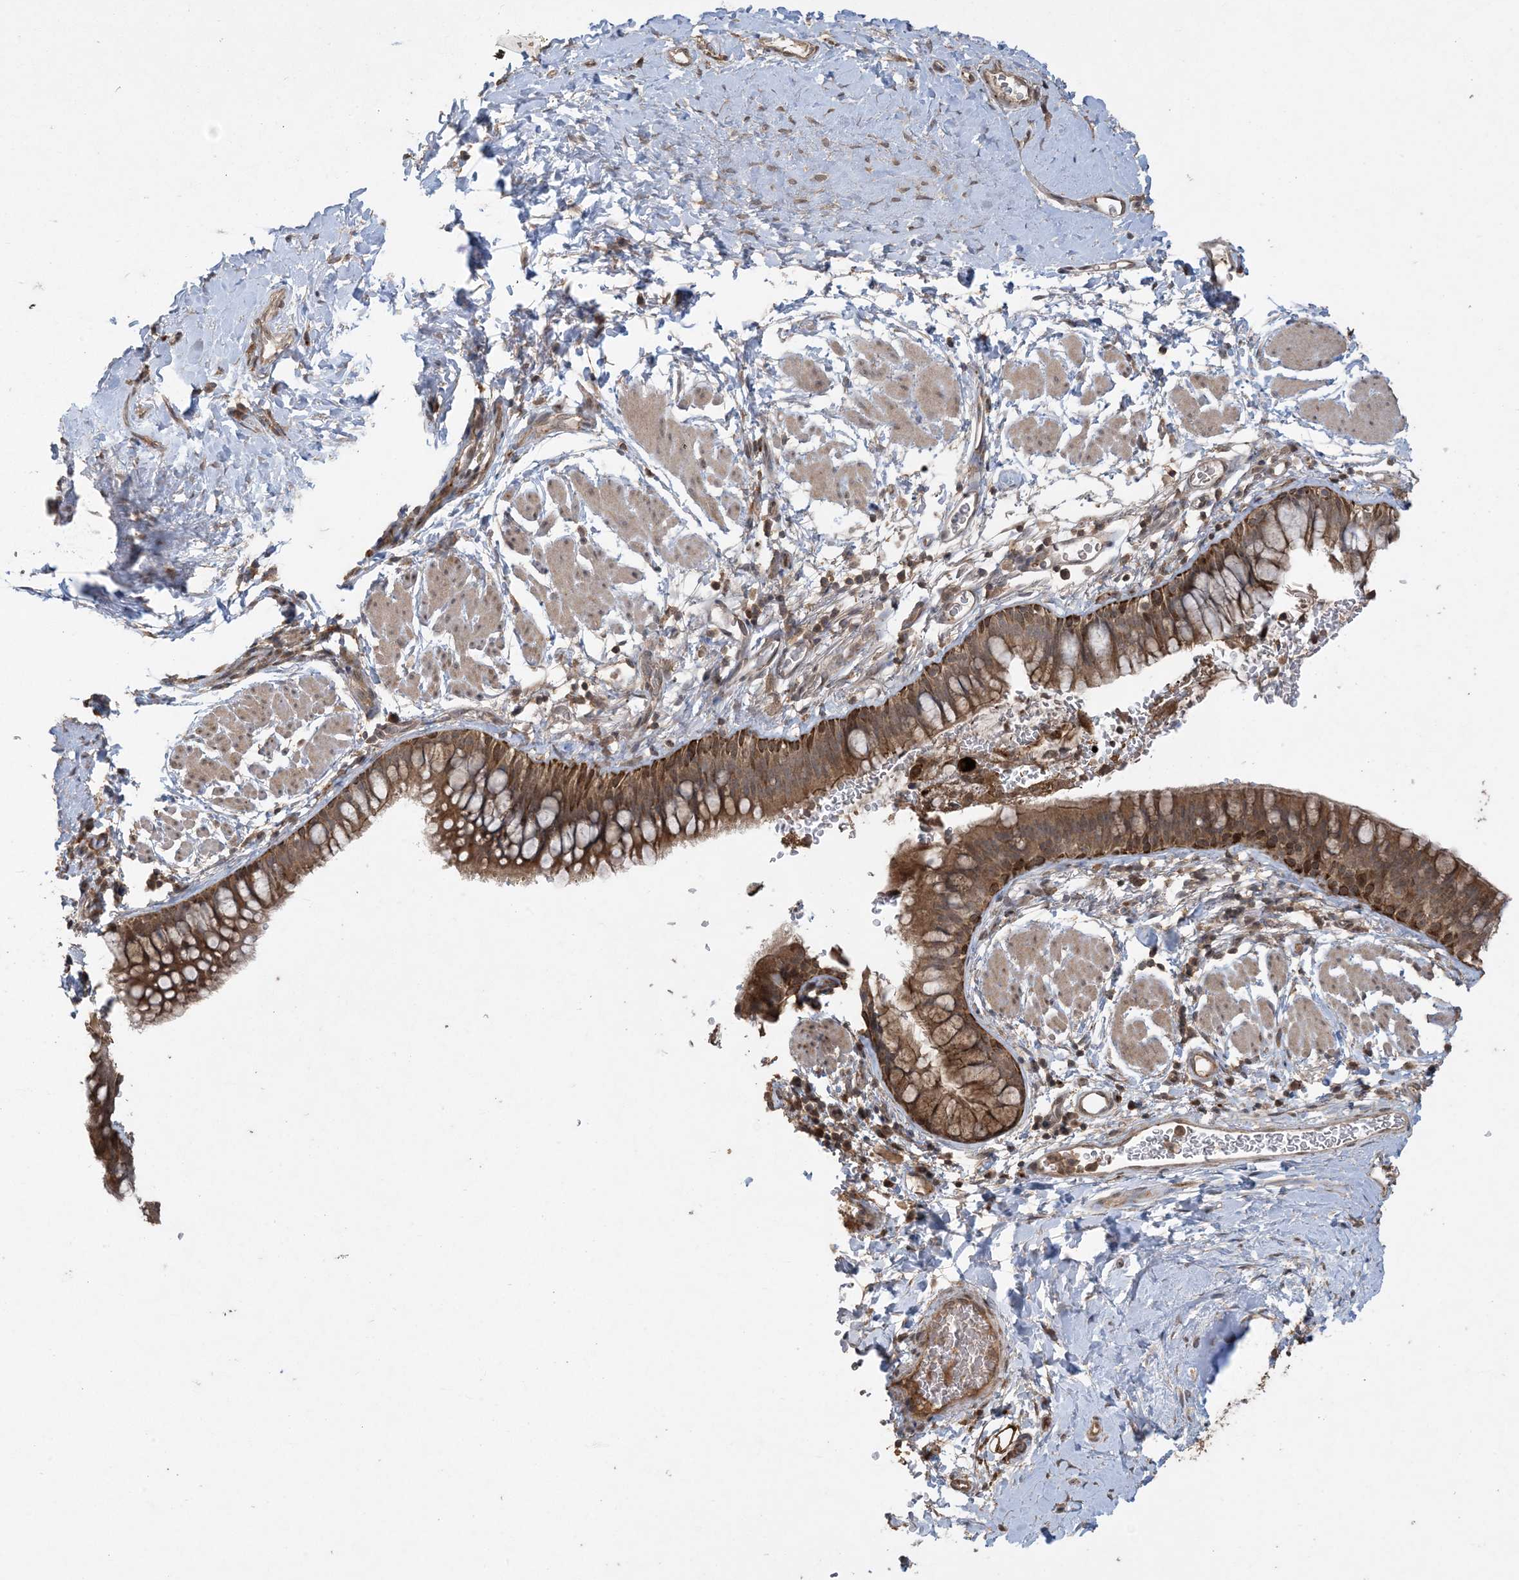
{"staining": {"intensity": "moderate", "quantity": "25%-75%", "location": "cytoplasmic/membranous"}, "tissue": "bronchus", "cell_type": "Respiratory epithelial cells", "image_type": "normal", "snomed": [{"axis": "morphology", "description": "Normal tissue, NOS"}, {"axis": "topography", "description": "Cartilage tissue"}, {"axis": "topography", "description": "Bronchus"}], "caption": "A photomicrograph of bronchus stained for a protein demonstrates moderate cytoplasmic/membranous brown staining in respiratory epithelial cells.", "gene": "EFCAB8", "patient": {"sex": "female", "age": 36}}